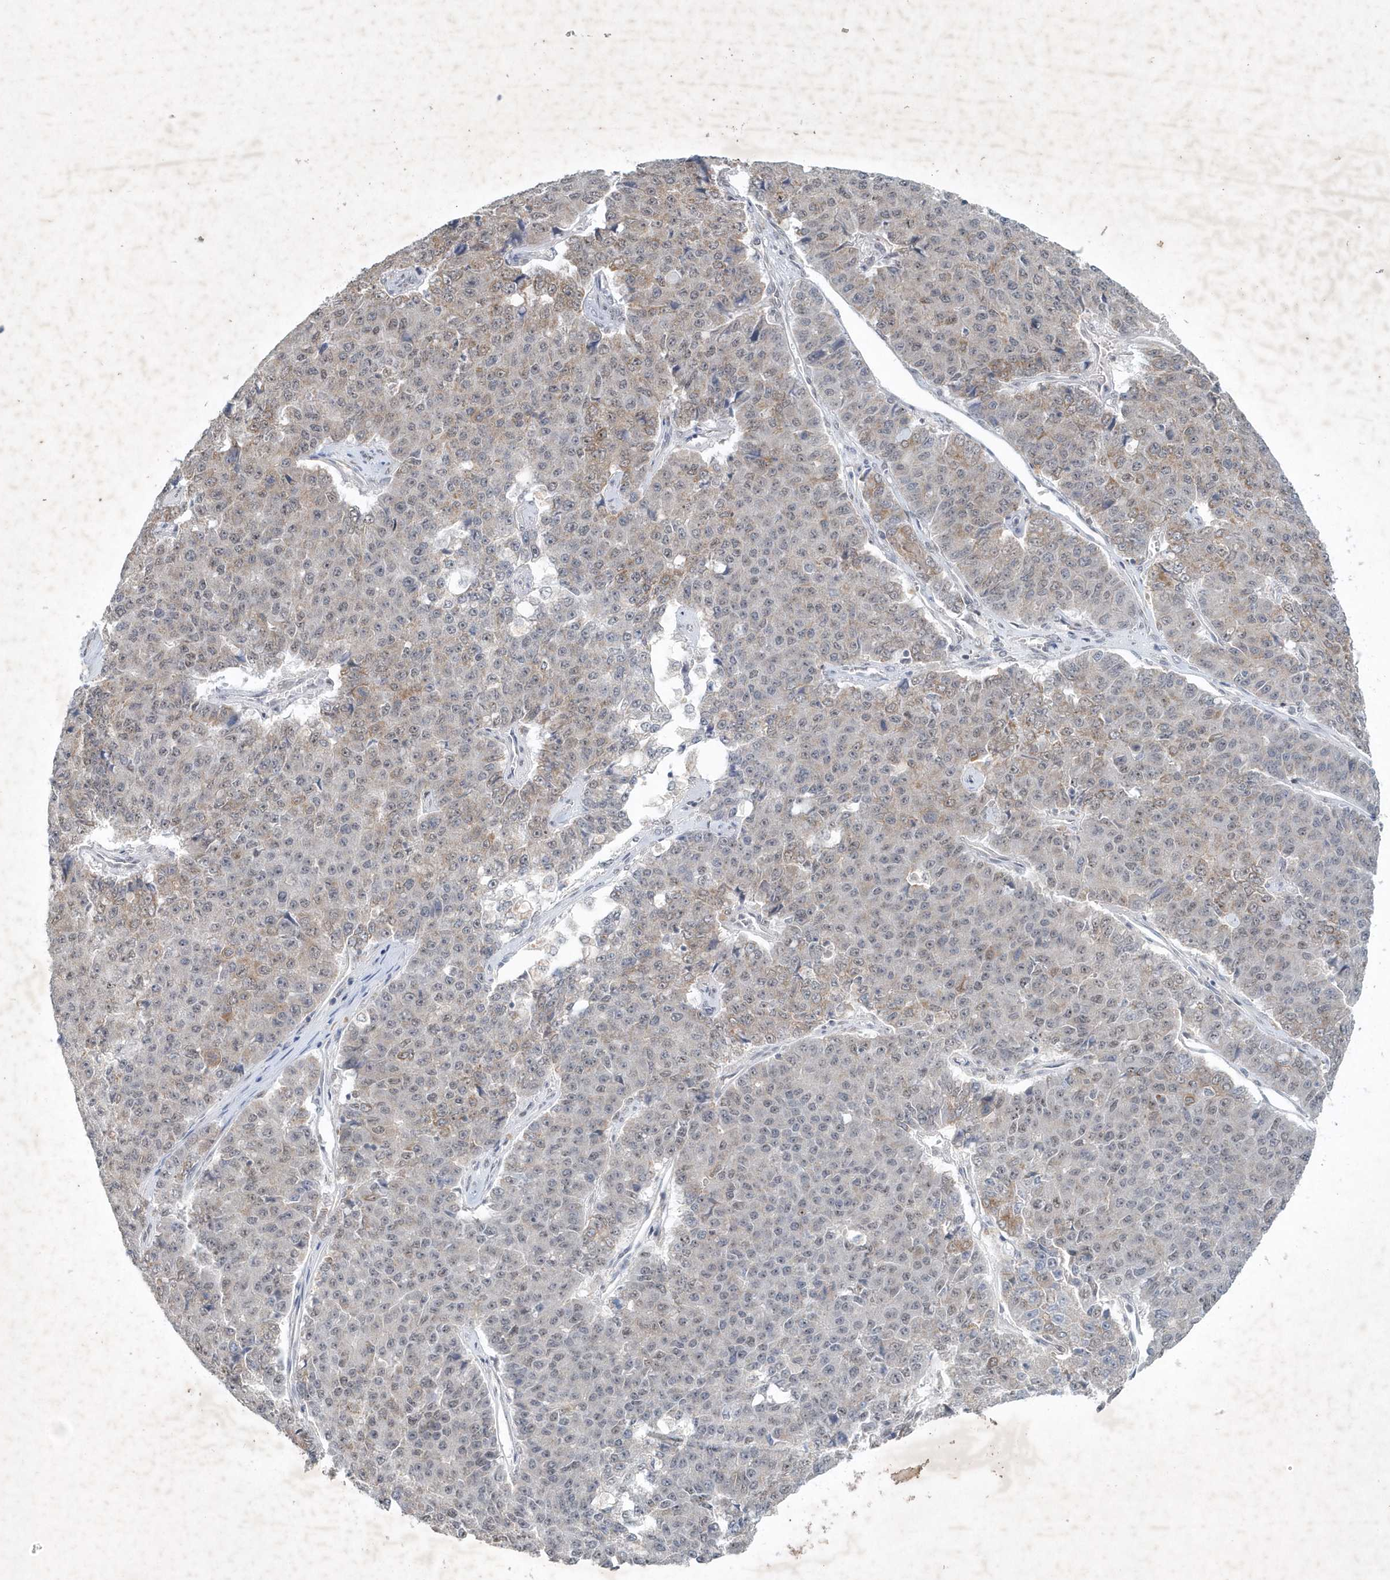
{"staining": {"intensity": "weak", "quantity": "<25%", "location": "cytoplasmic/membranous"}, "tissue": "pancreatic cancer", "cell_type": "Tumor cells", "image_type": "cancer", "snomed": [{"axis": "morphology", "description": "Adenocarcinoma, NOS"}, {"axis": "topography", "description": "Pancreas"}], "caption": "A high-resolution micrograph shows immunohistochemistry (IHC) staining of adenocarcinoma (pancreatic), which demonstrates no significant expression in tumor cells.", "gene": "ZBTB9", "patient": {"sex": "male", "age": 50}}